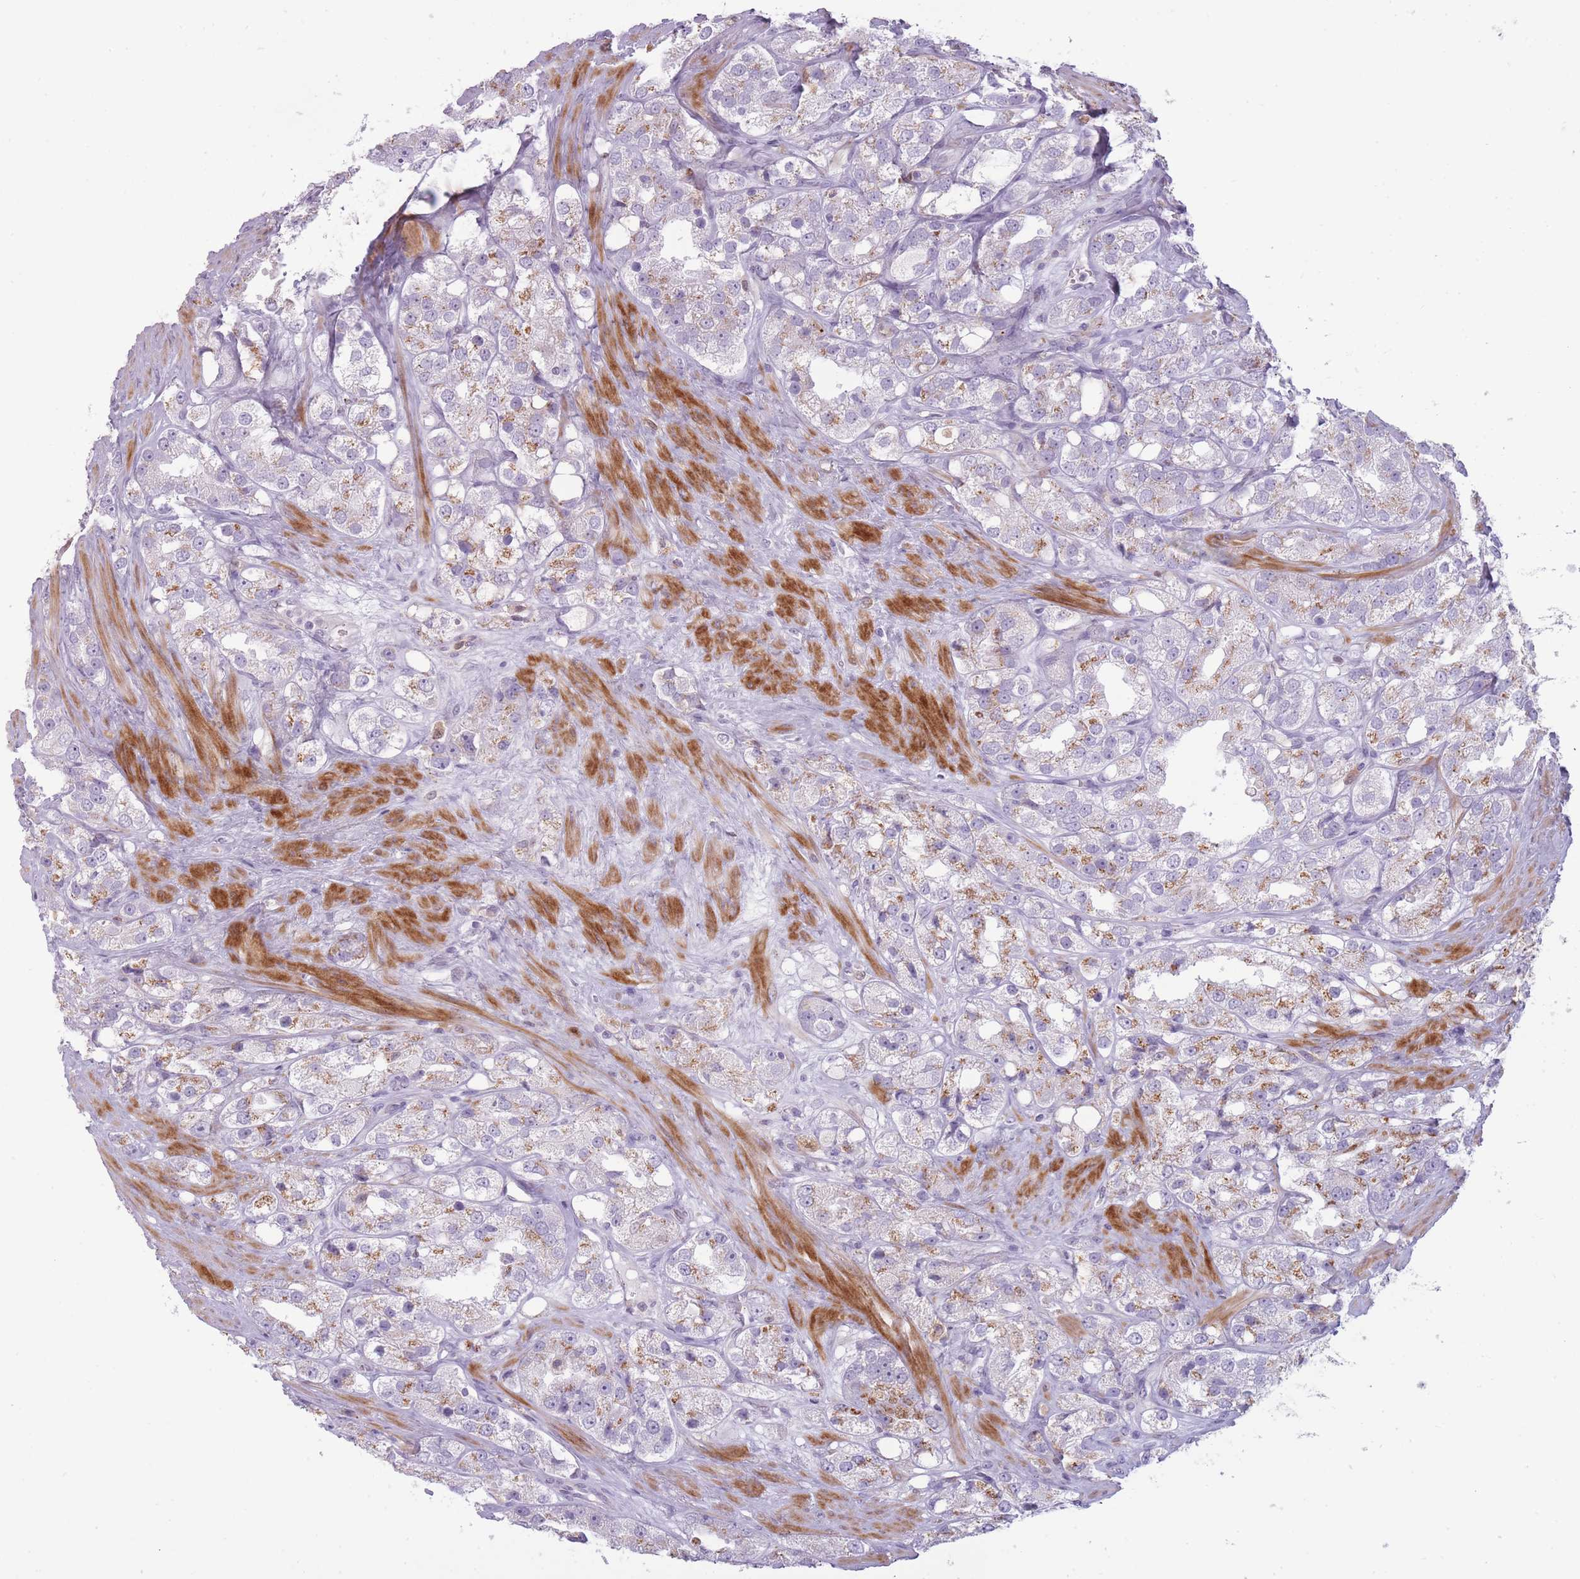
{"staining": {"intensity": "moderate", "quantity": "25%-75%", "location": "cytoplasmic/membranous"}, "tissue": "prostate cancer", "cell_type": "Tumor cells", "image_type": "cancer", "snomed": [{"axis": "morphology", "description": "Adenocarcinoma, NOS"}, {"axis": "topography", "description": "Prostate"}], "caption": "Moderate cytoplasmic/membranous positivity is seen in approximately 25%-75% of tumor cells in prostate cancer (adenocarcinoma).", "gene": "LGALS9", "patient": {"sex": "male", "age": 79}}